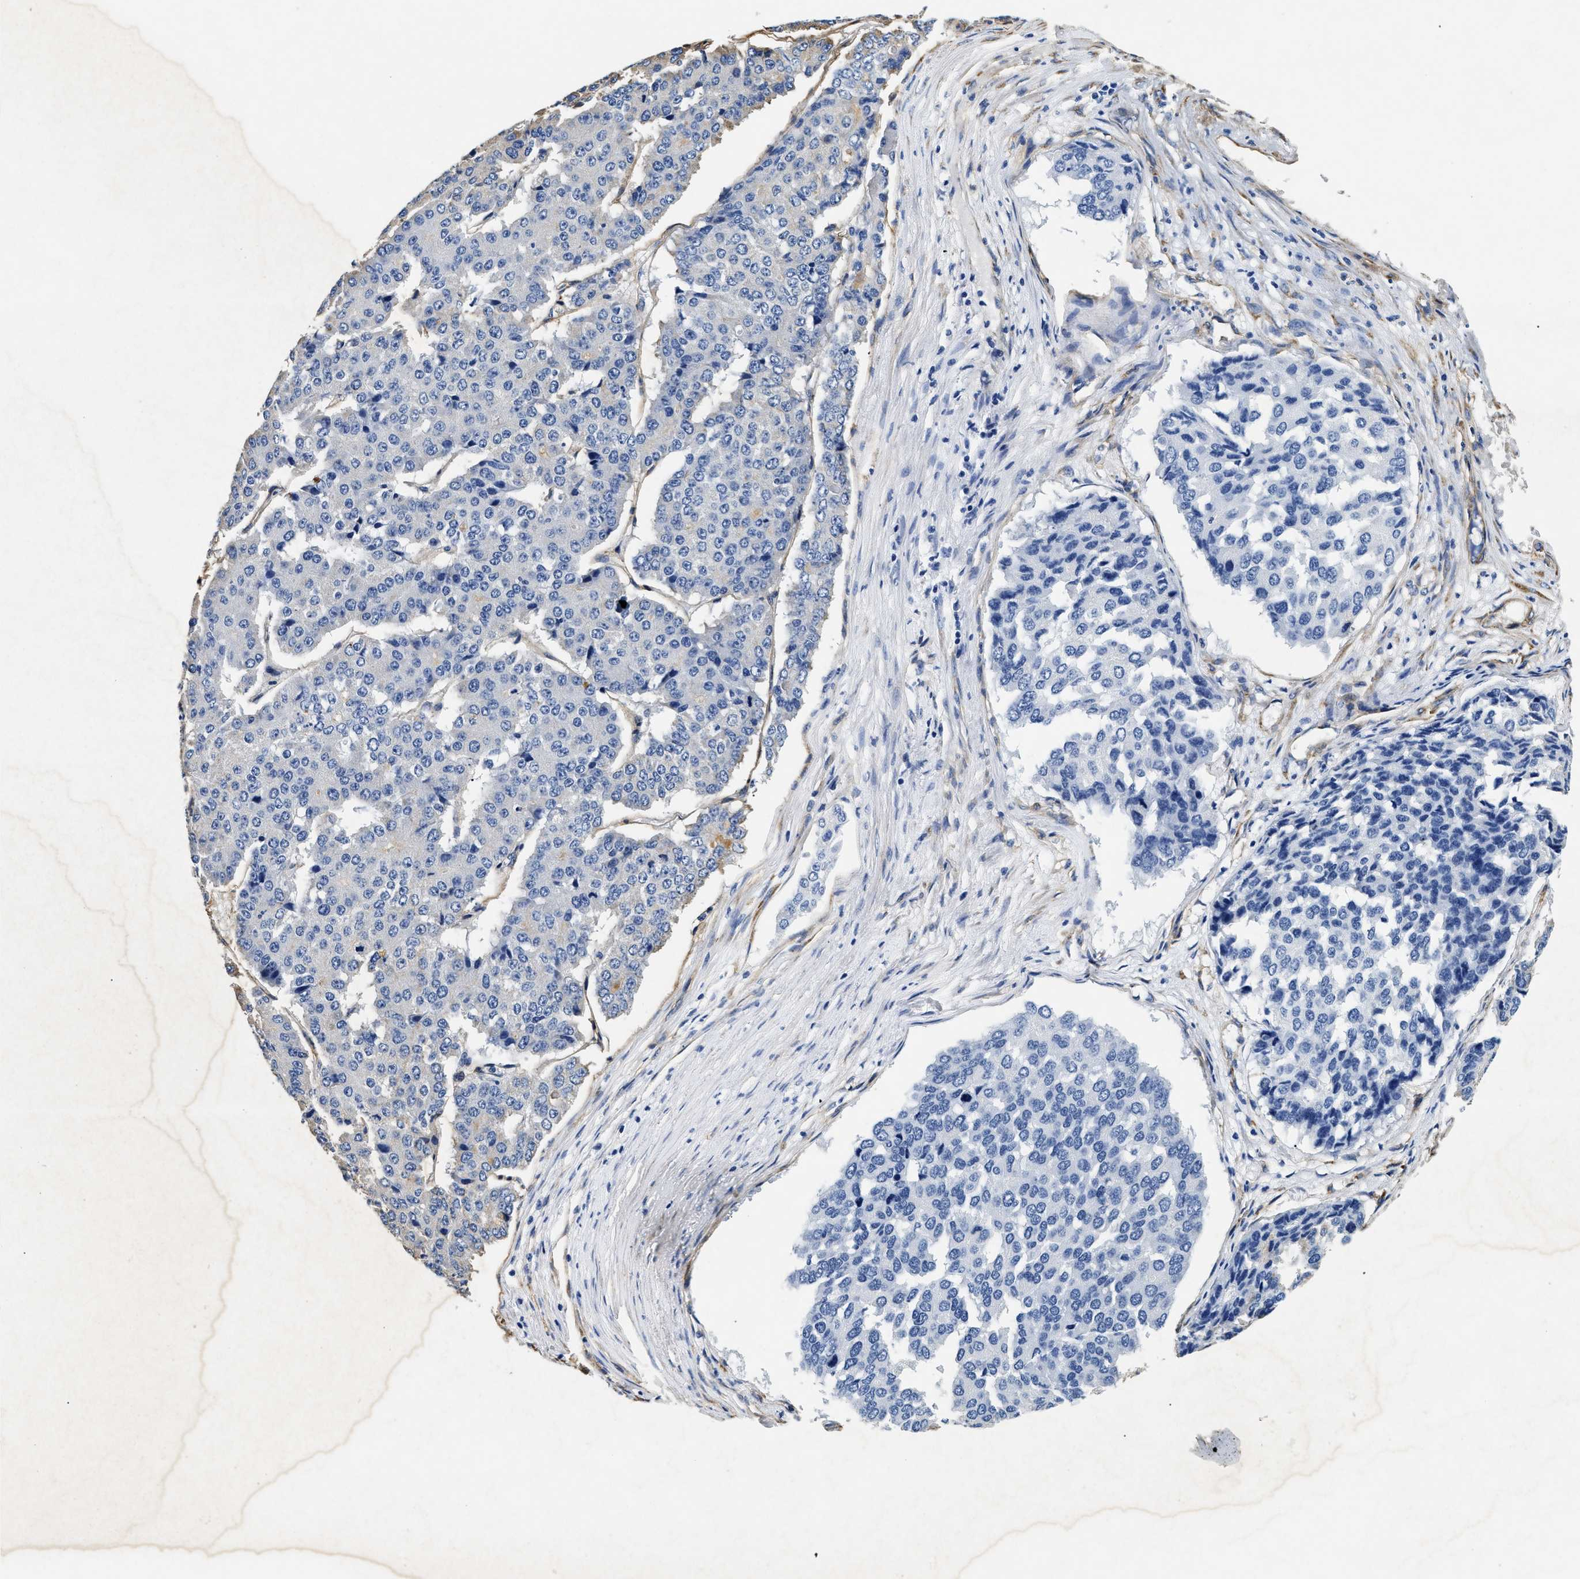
{"staining": {"intensity": "negative", "quantity": "none", "location": "none"}, "tissue": "pancreatic cancer", "cell_type": "Tumor cells", "image_type": "cancer", "snomed": [{"axis": "morphology", "description": "Adenocarcinoma, NOS"}, {"axis": "topography", "description": "Pancreas"}], "caption": "Human pancreatic cancer (adenocarcinoma) stained for a protein using immunohistochemistry (IHC) exhibits no expression in tumor cells.", "gene": "LAMA3", "patient": {"sex": "male", "age": 50}}